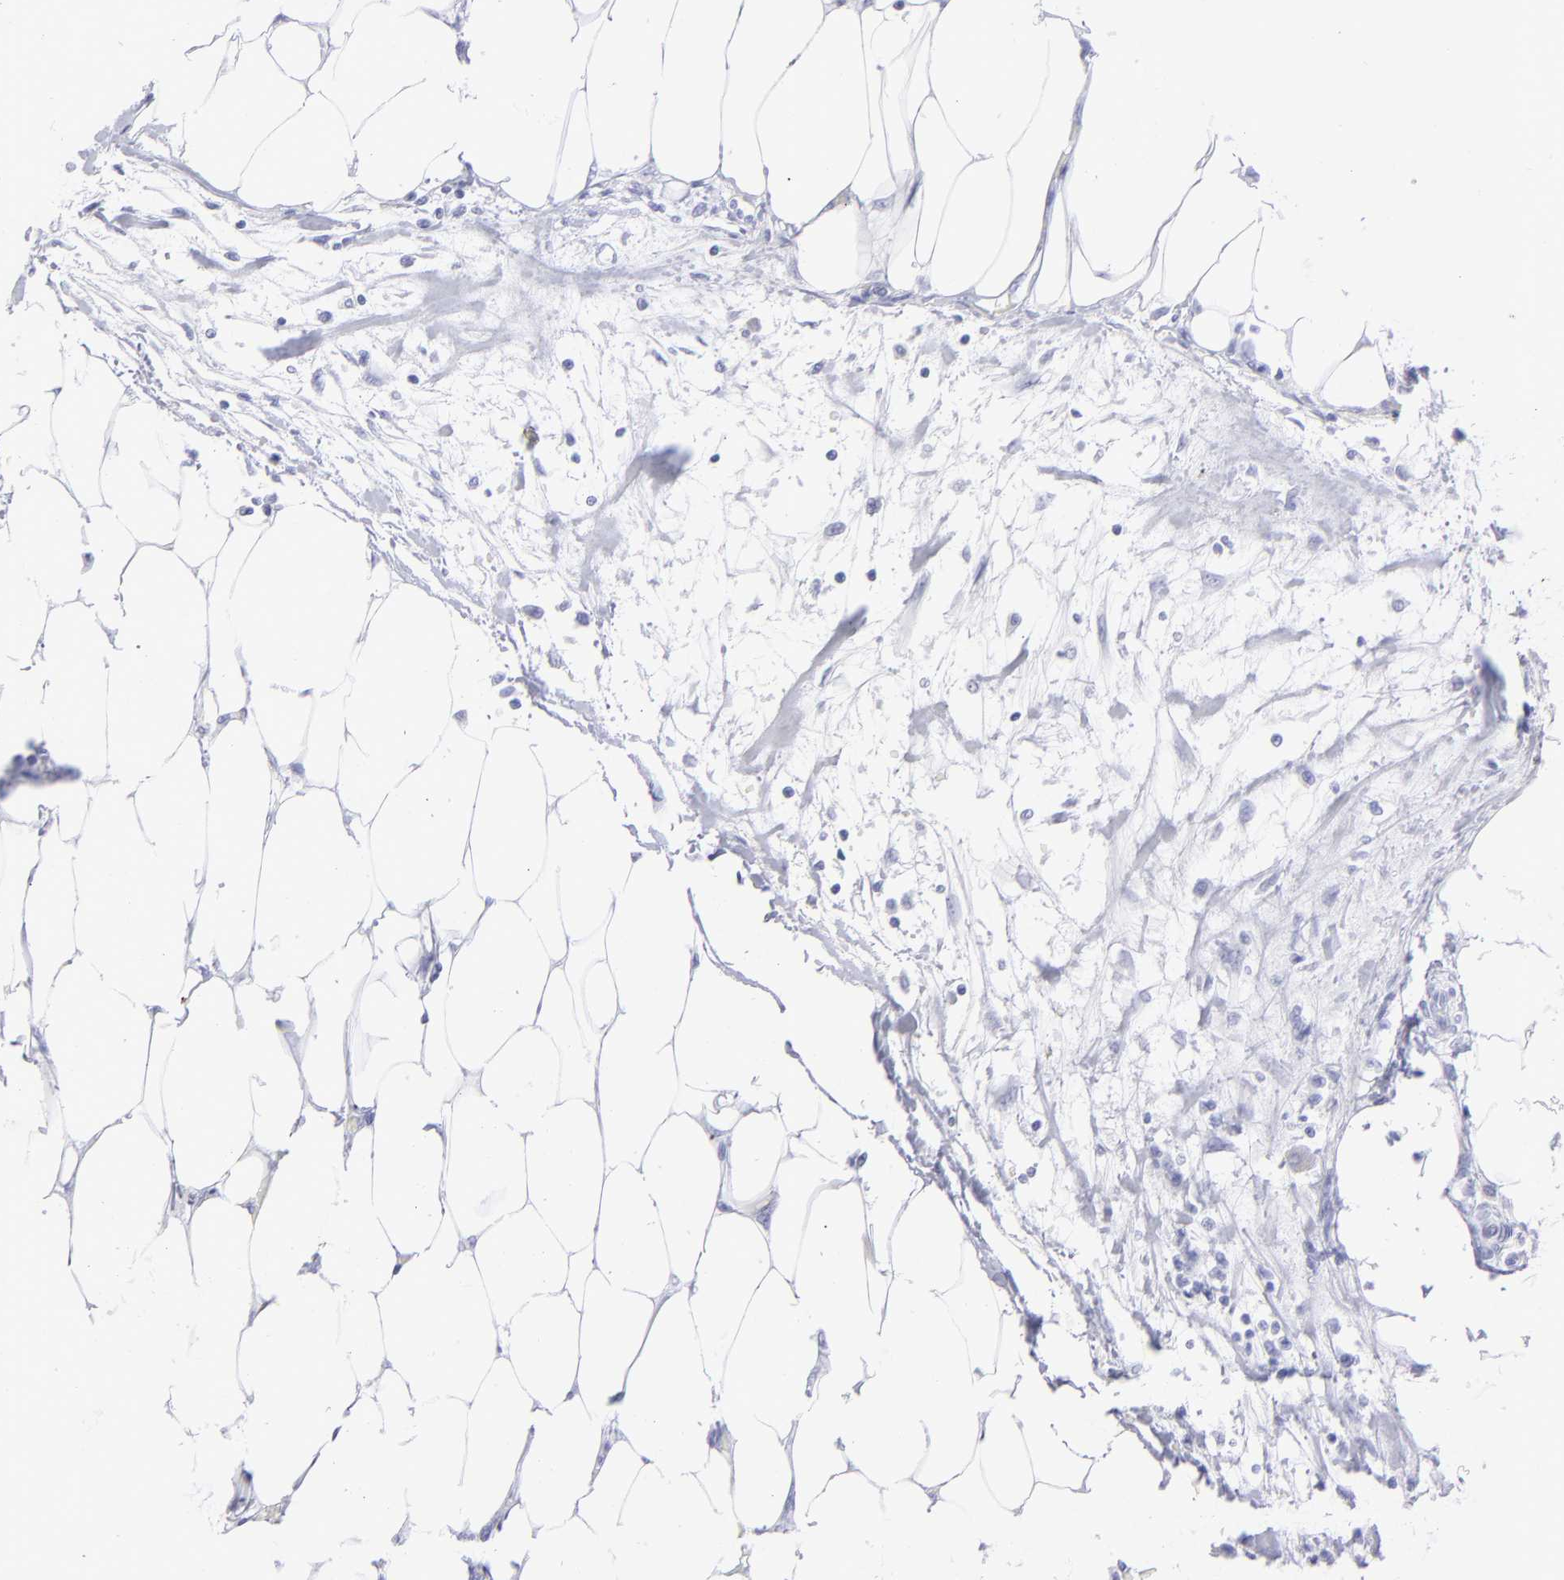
{"staining": {"intensity": "negative", "quantity": "none", "location": "none"}, "tissue": "colorectal cancer", "cell_type": "Tumor cells", "image_type": "cancer", "snomed": [{"axis": "morphology", "description": "Adenocarcinoma, NOS"}, {"axis": "topography", "description": "Colon"}], "caption": "Colorectal cancer stained for a protein using immunohistochemistry exhibits no staining tumor cells.", "gene": "SLC1A3", "patient": {"sex": "female", "age": 86}}